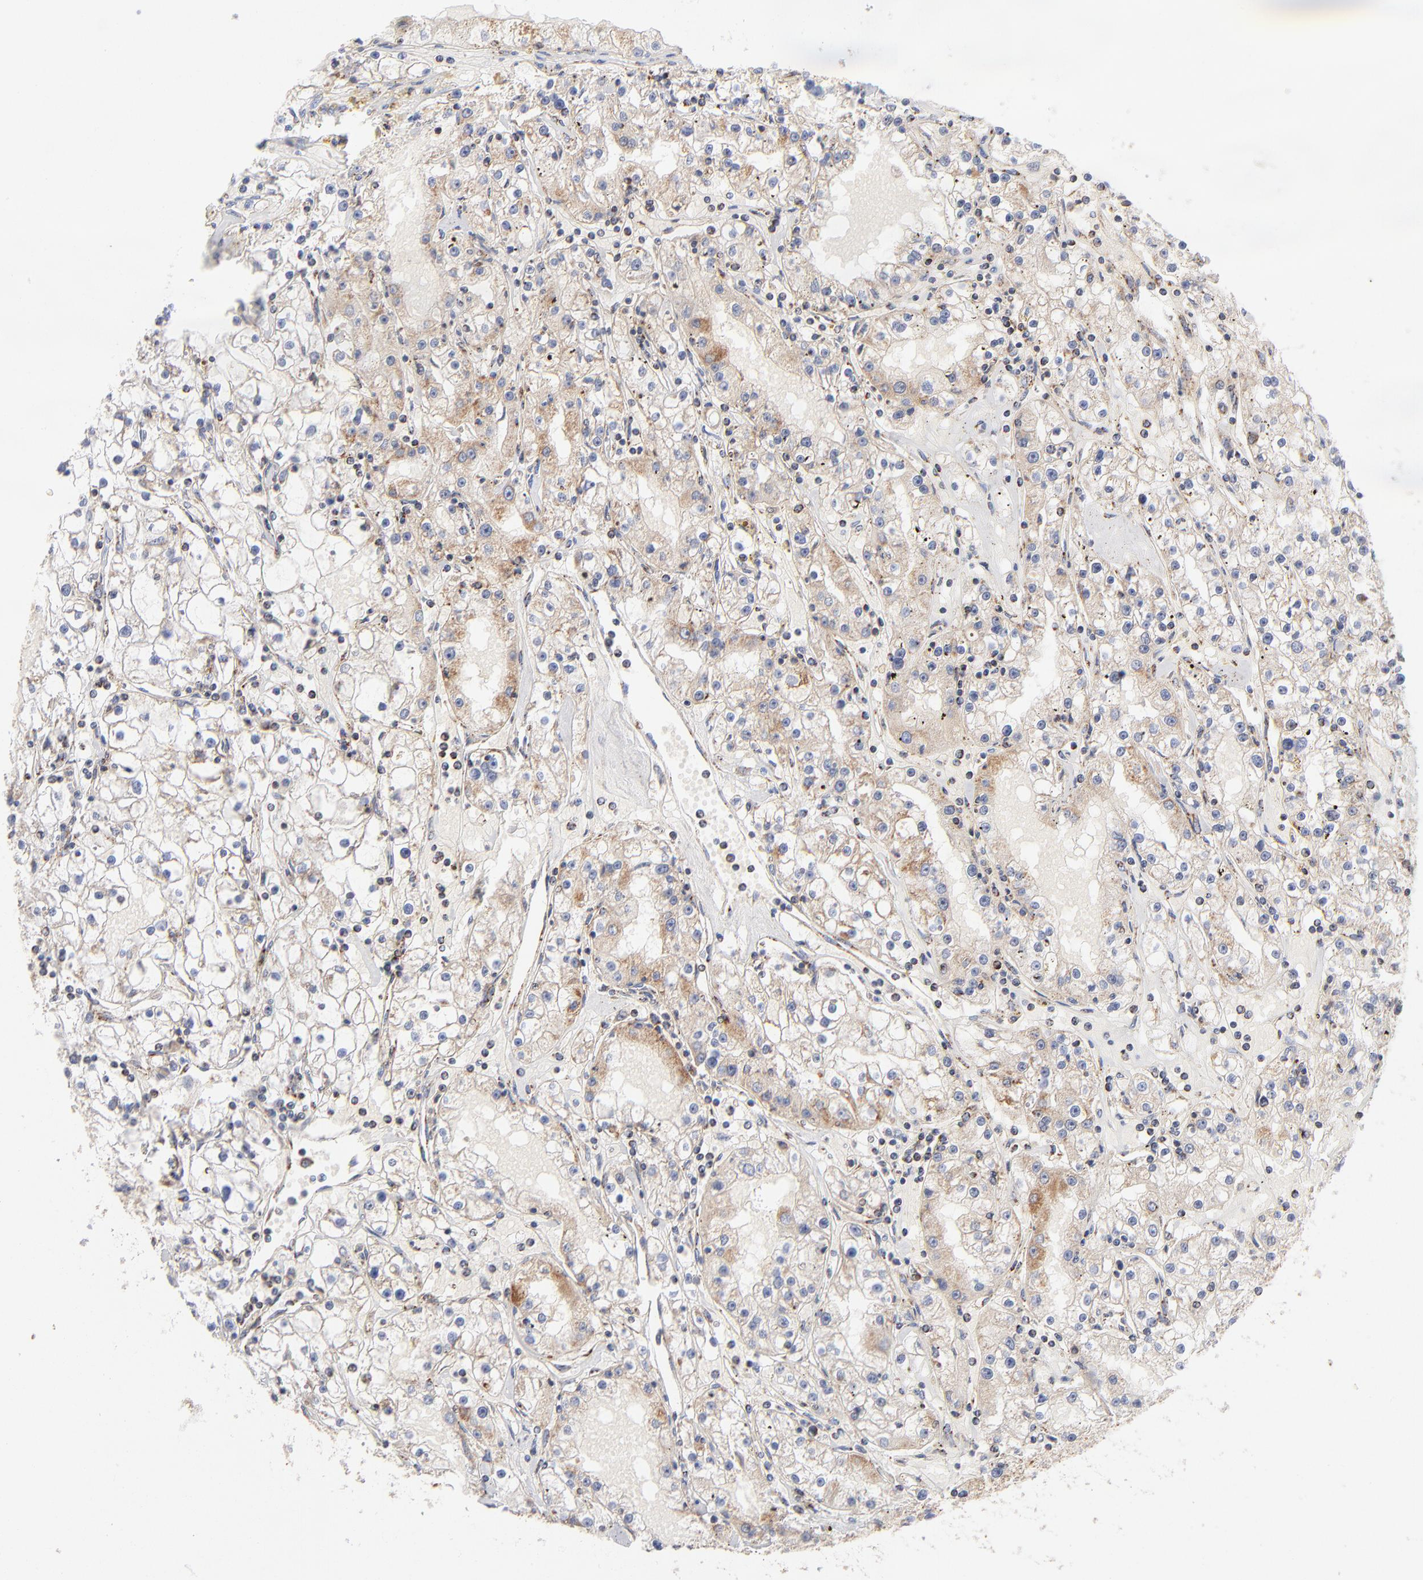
{"staining": {"intensity": "weak", "quantity": ">75%", "location": "cytoplasmic/membranous"}, "tissue": "renal cancer", "cell_type": "Tumor cells", "image_type": "cancer", "snomed": [{"axis": "morphology", "description": "Adenocarcinoma, NOS"}, {"axis": "topography", "description": "Kidney"}], "caption": "Brown immunohistochemical staining in human renal adenocarcinoma demonstrates weak cytoplasmic/membranous positivity in approximately >75% of tumor cells.", "gene": "DLAT", "patient": {"sex": "male", "age": 56}}